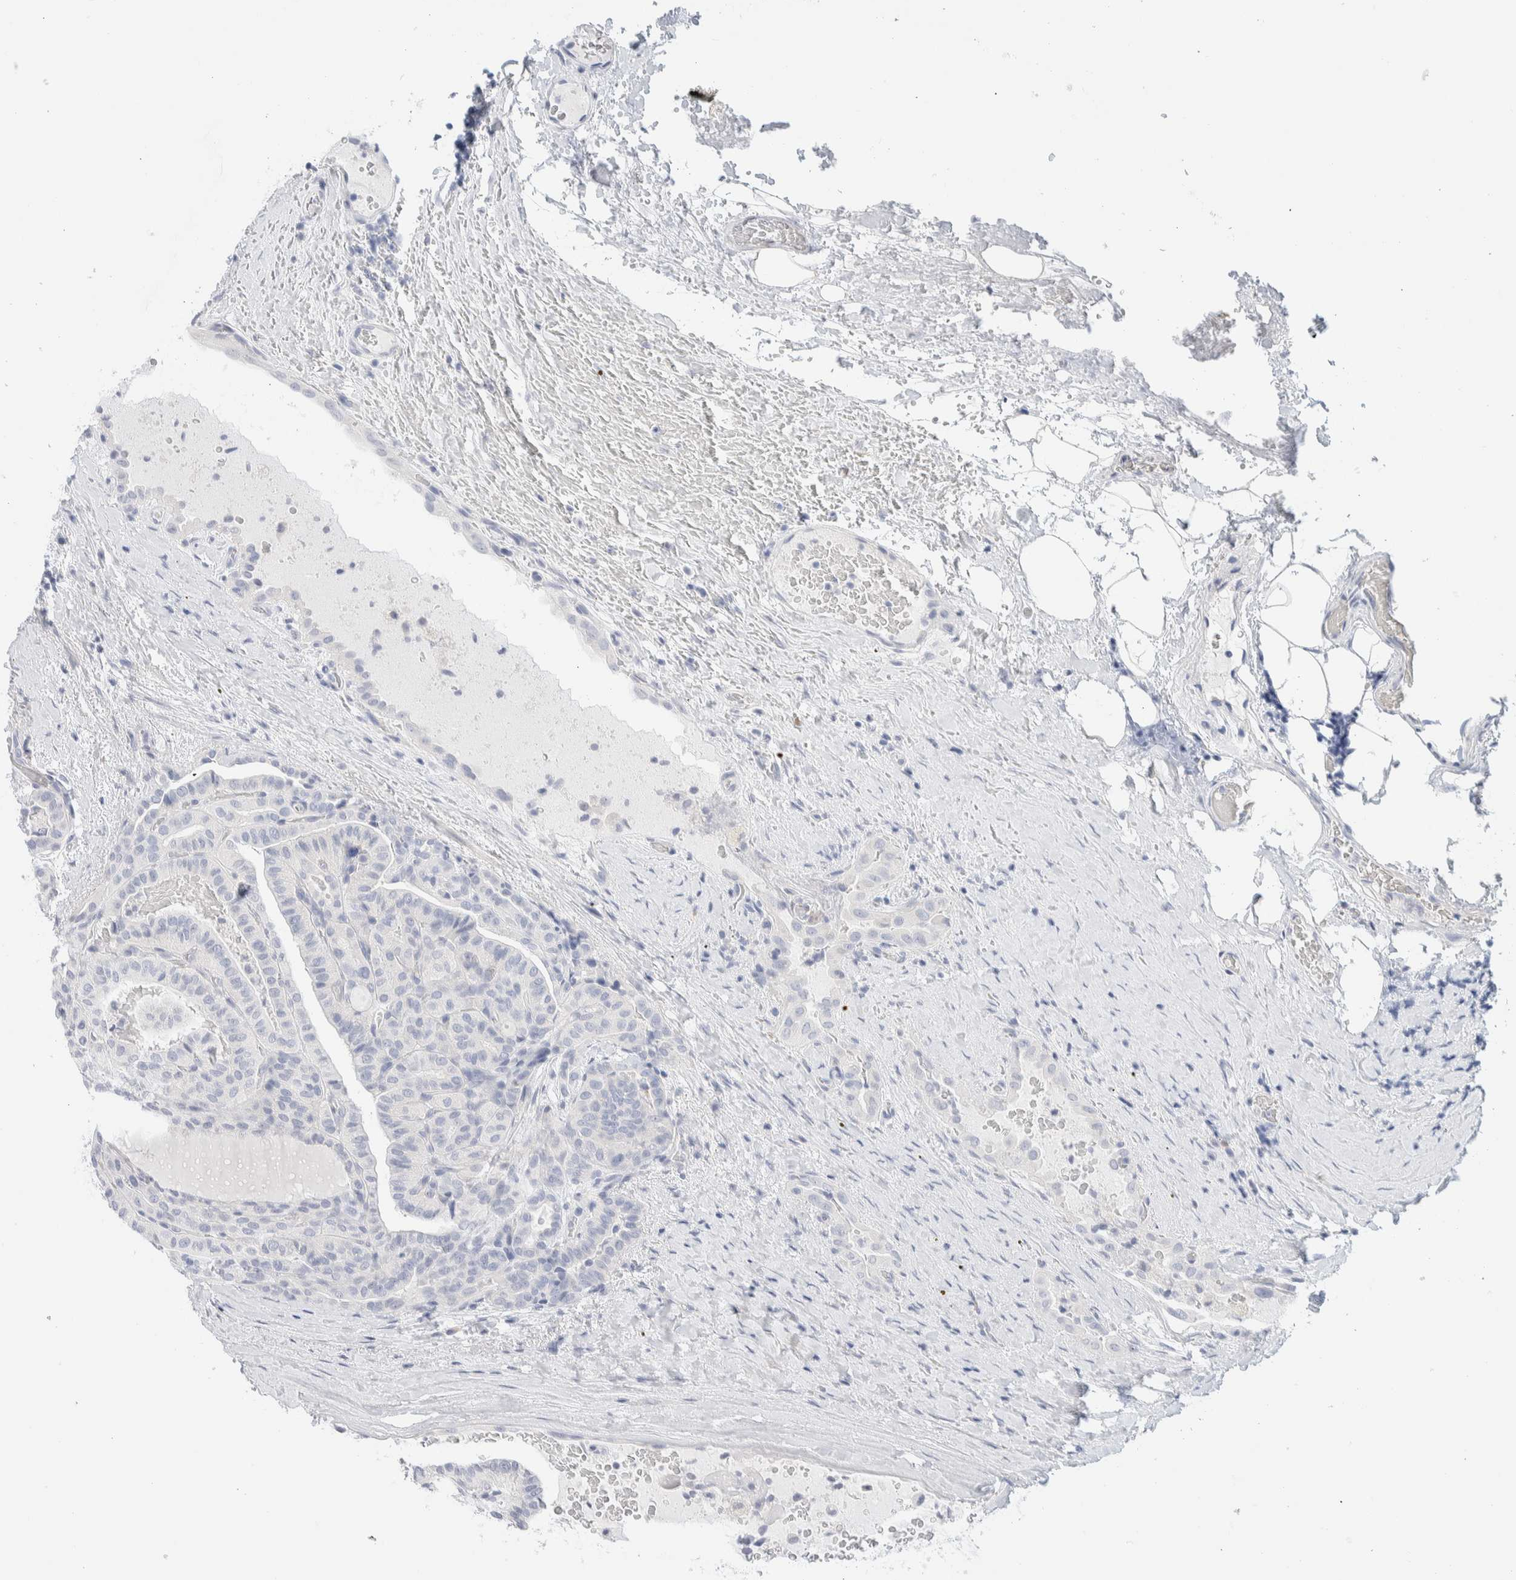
{"staining": {"intensity": "negative", "quantity": "none", "location": "none"}, "tissue": "thyroid cancer", "cell_type": "Tumor cells", "image_type": "cancer", "snomed": [{"axis": "morphology", "description": "Papillary adenocarcinoma, NOS"}, {"axis": "topography", "description": "Thyroid gland"}], "caption": "Immunohistochemistry histopathology image of thyroid cancer stained for a protein (brown), which exhibits no expression in tumor cells.", "gene": "ATCAY", "patient": {"sex": "male", "age": 77}}